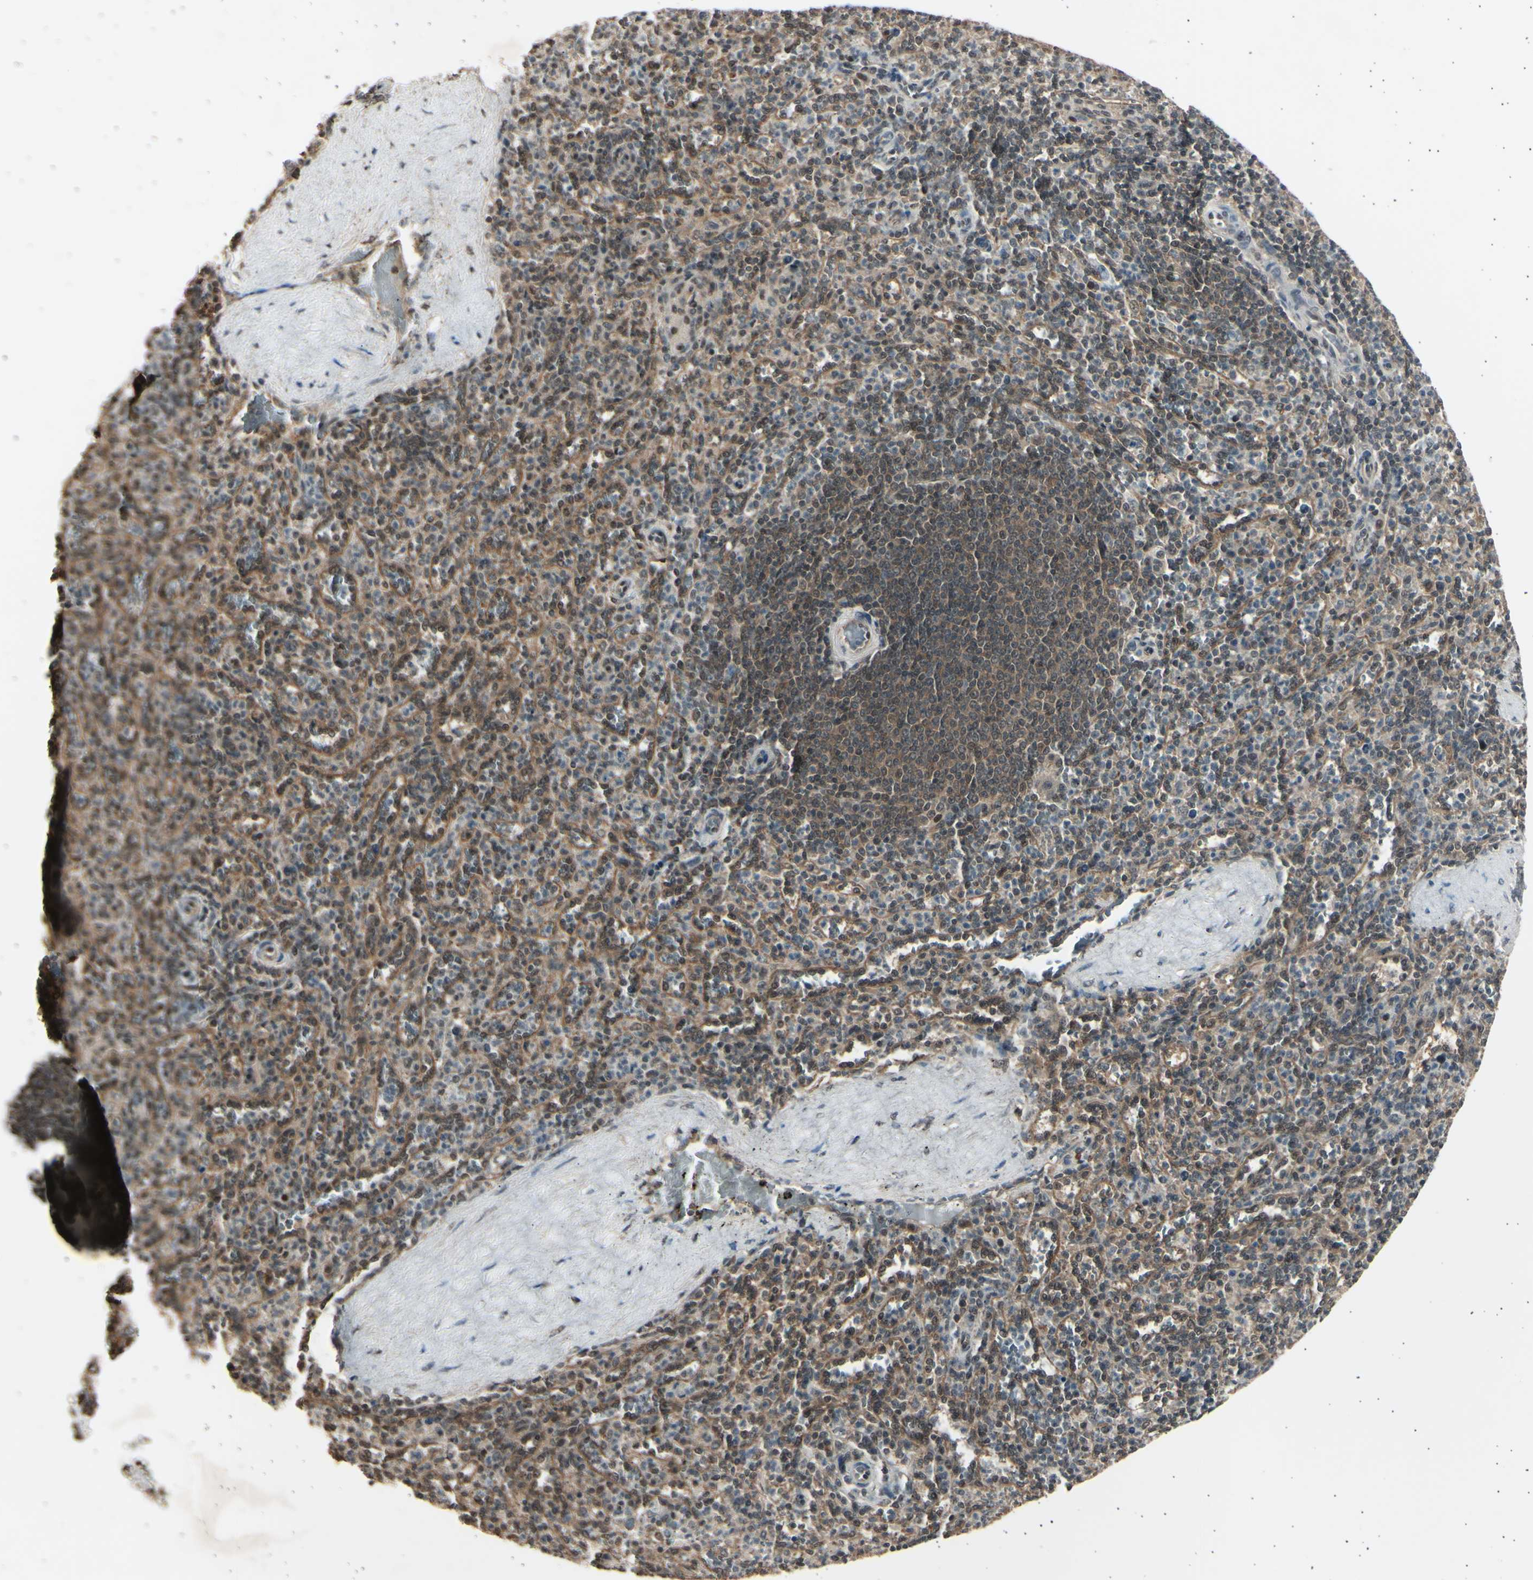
{"staining": {"intensity": "weak", "quantity": "25%-75%", "location": "cytoplasmic/membranous,nuclear"}, "tissue": "spleen", "cell_type": "Cells in red pulp", "image_type": "normal", "snomed": [{"axis": "morphology", "description": "Normal tissue, NOS"}, {"axis": "topography", "description": "Spleen"}], "caption": "Weak cytoplasmic/membranous,nuclear expression is present in approximately 25%-75% of cells in red pulp in benign spleen. (brown staining indicates protein expression, while blue staining denotes nuclei).", "gene": "PSMD5", "patient": {"sex": "male", "age": 36}}